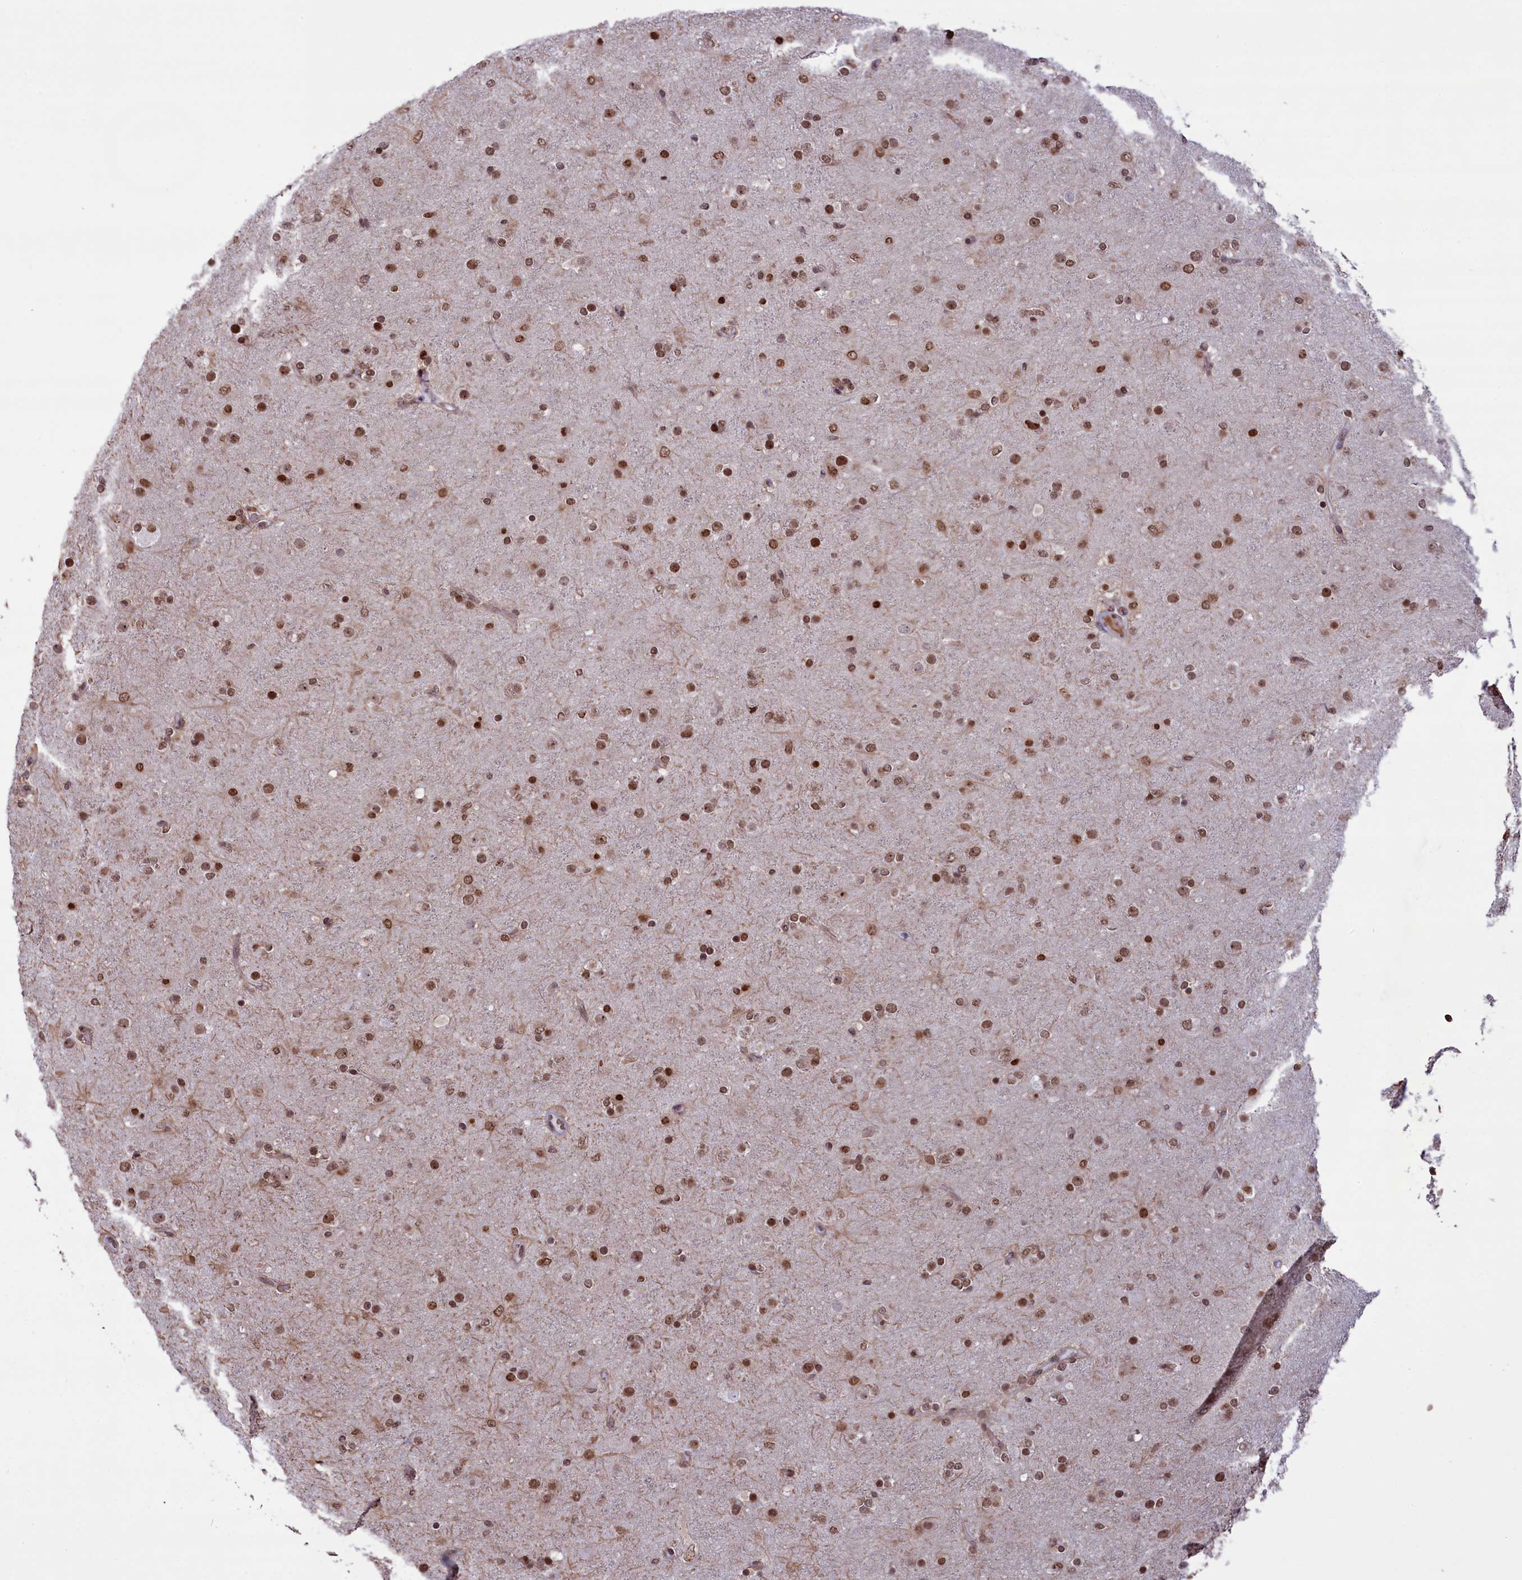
{"staining": {"intensity": "moderate", "quantity": ">75%", "location": "nuclear"}, "tissue": "glioma", "cell_type": "Tumor cells", "image_type": "cancer", "snomed": [{"axis": "morphology", "description": "Glioma, malignant, Low grade"}, {"axis": "topography", "description": "Brain"}], "caption": "Tumor cells show medium levels of moderate nuclear expression in approximately >75% of cells in malignant glioma (low-grade). Immunohistochemistry stains the protein of interest in brown and the nuclei are stained blue.", "gene": "MPHOSPH8", "patient": {"sex": "male", "age": 65}}